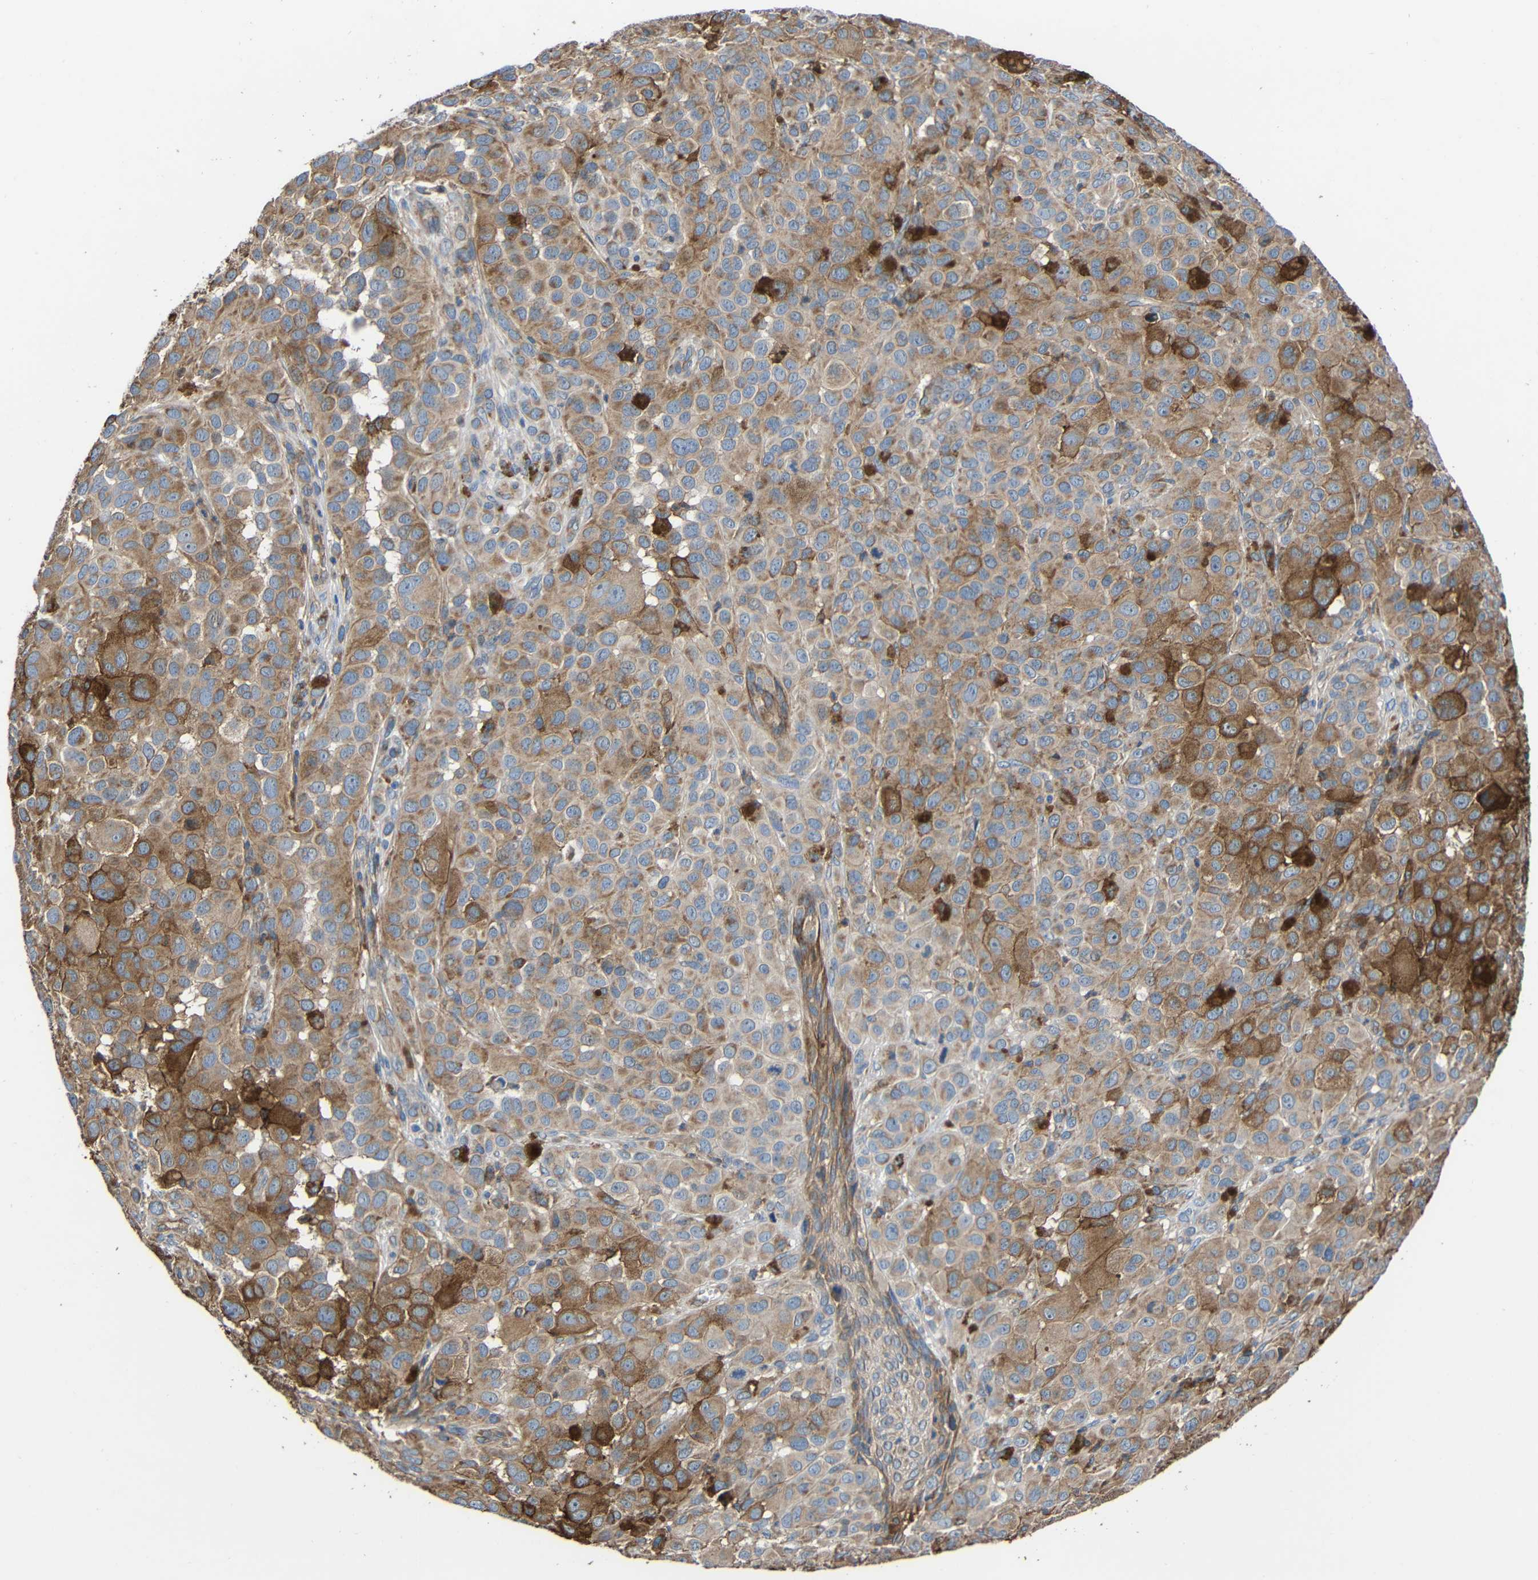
{"staining": {"intensity": "moderate", "quantity": ">75%", "location": "cytoplasmic/membranous"}, "tissue": "melanoma", "cell_type": "Tumor cells", "image_type": "cancer", "snomed": [{"axis": "morphology", "description": "Malignant melanoma, NOS"}, {"axis": "topography", "description": "Skin"}], "caption": "An image showing moderate cytoplasmic/membranous staining in approximately >75% of tumor cells in melanoma, as visualized by brown immunohistochemical staining.", "gene": "RHOT2", "patient": {"sex": "male", "age": 96}}